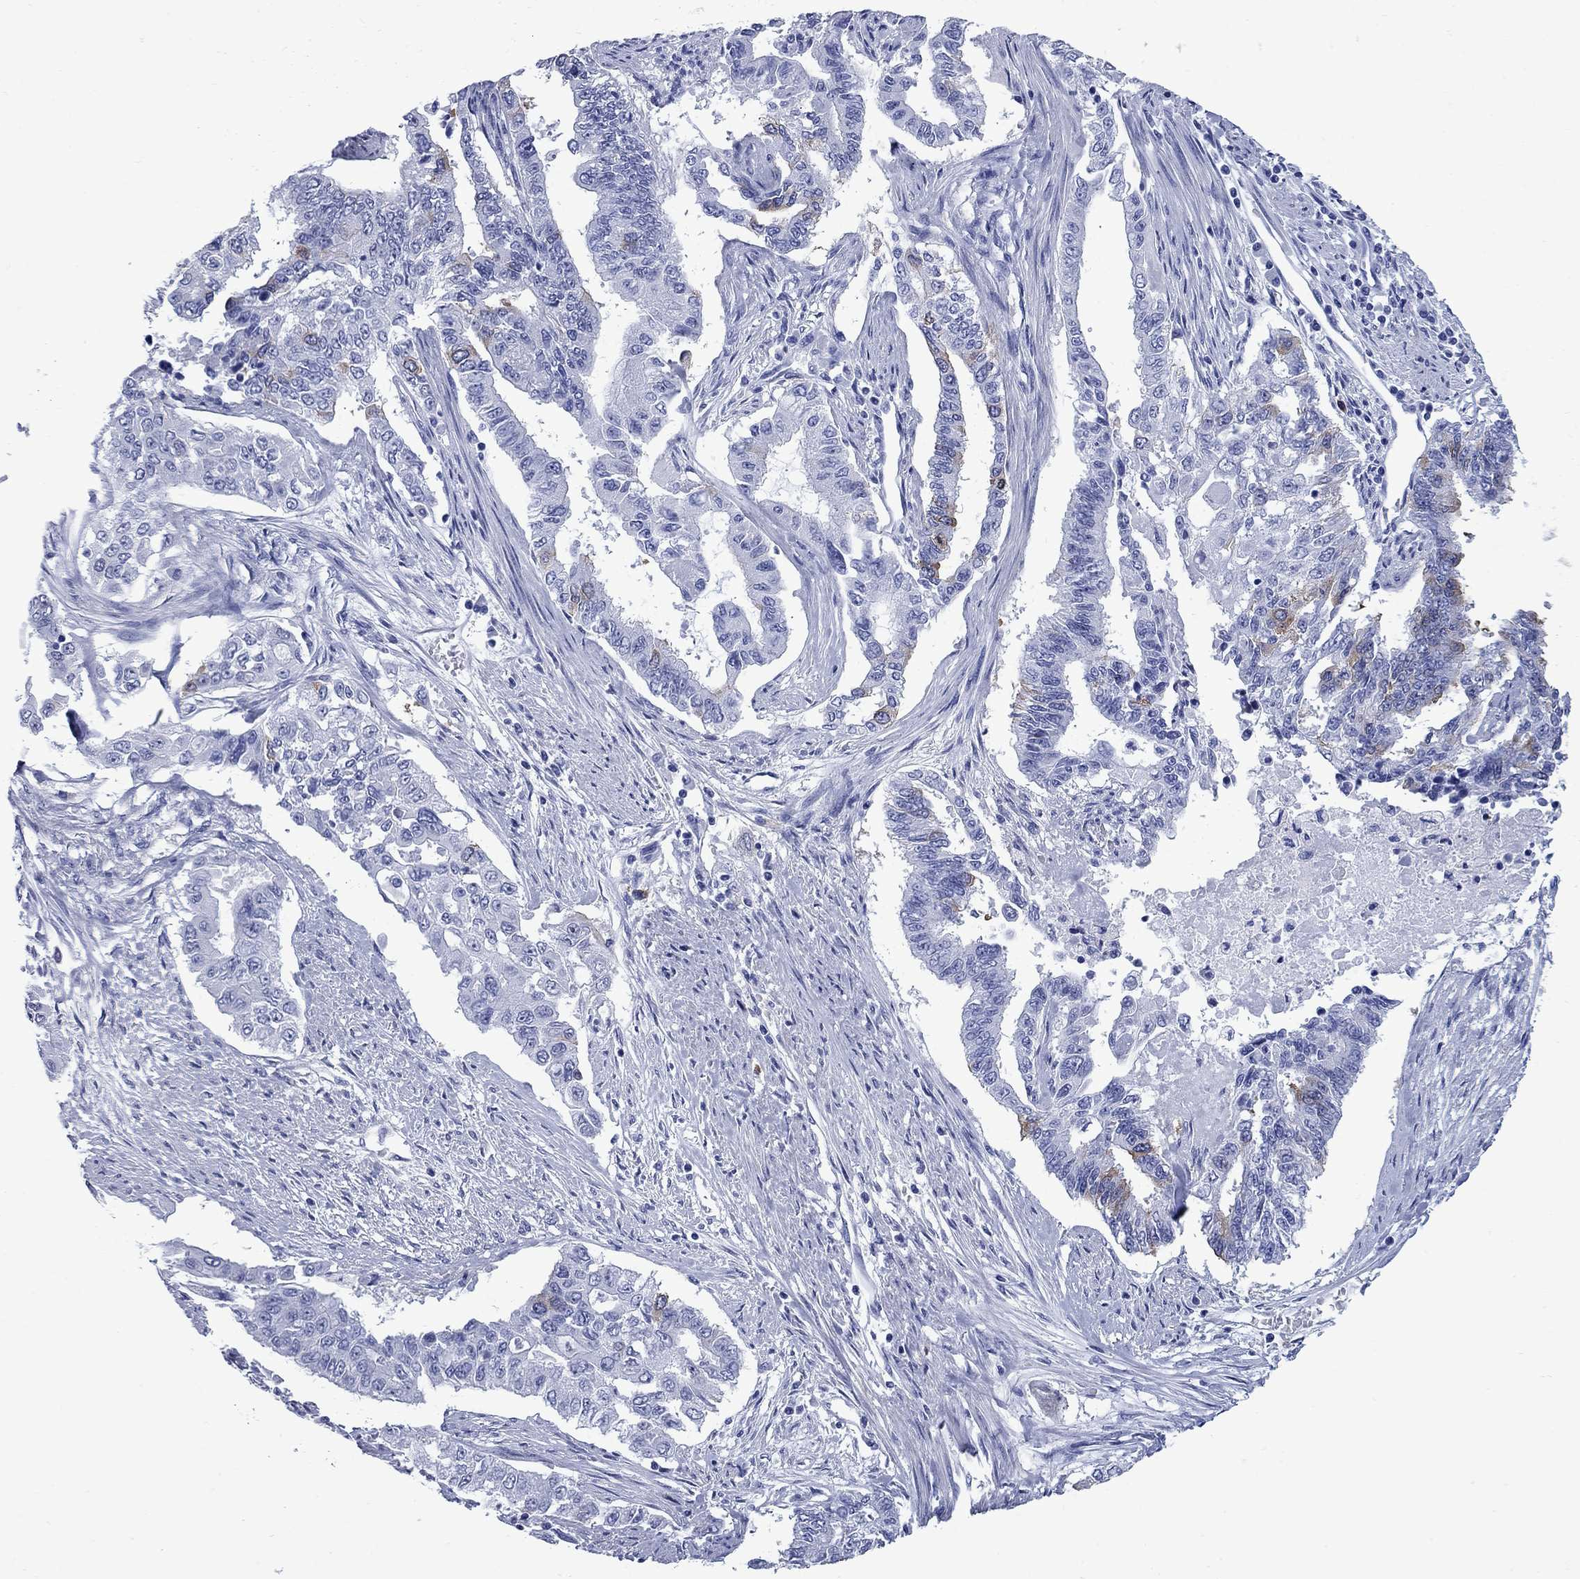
{"staining": {"intensity": "moderate", "quantity": "<25%", "location": "cytoplasmic/membranous"}, "tissue": "endometrial cancer", "cell_type": "Tumor cells", "image_type": "cancer", "snomed": [{"axis": "morphology", "description": "Adenocarcinoma, NOS"}, {"axis": "topography", "description": "Uterus"}], "caption": "The histopathology image shows a brown stain indicating the presence of a protein in the cytoplasmic/membranous of tumor cells in endometrial cancer (adenocarcinoma). (DAB IHC, brown staining for protein, blue staining for nuclei).", "gene": "TACC3", "patient": {"sex": "female", "age": 59}}